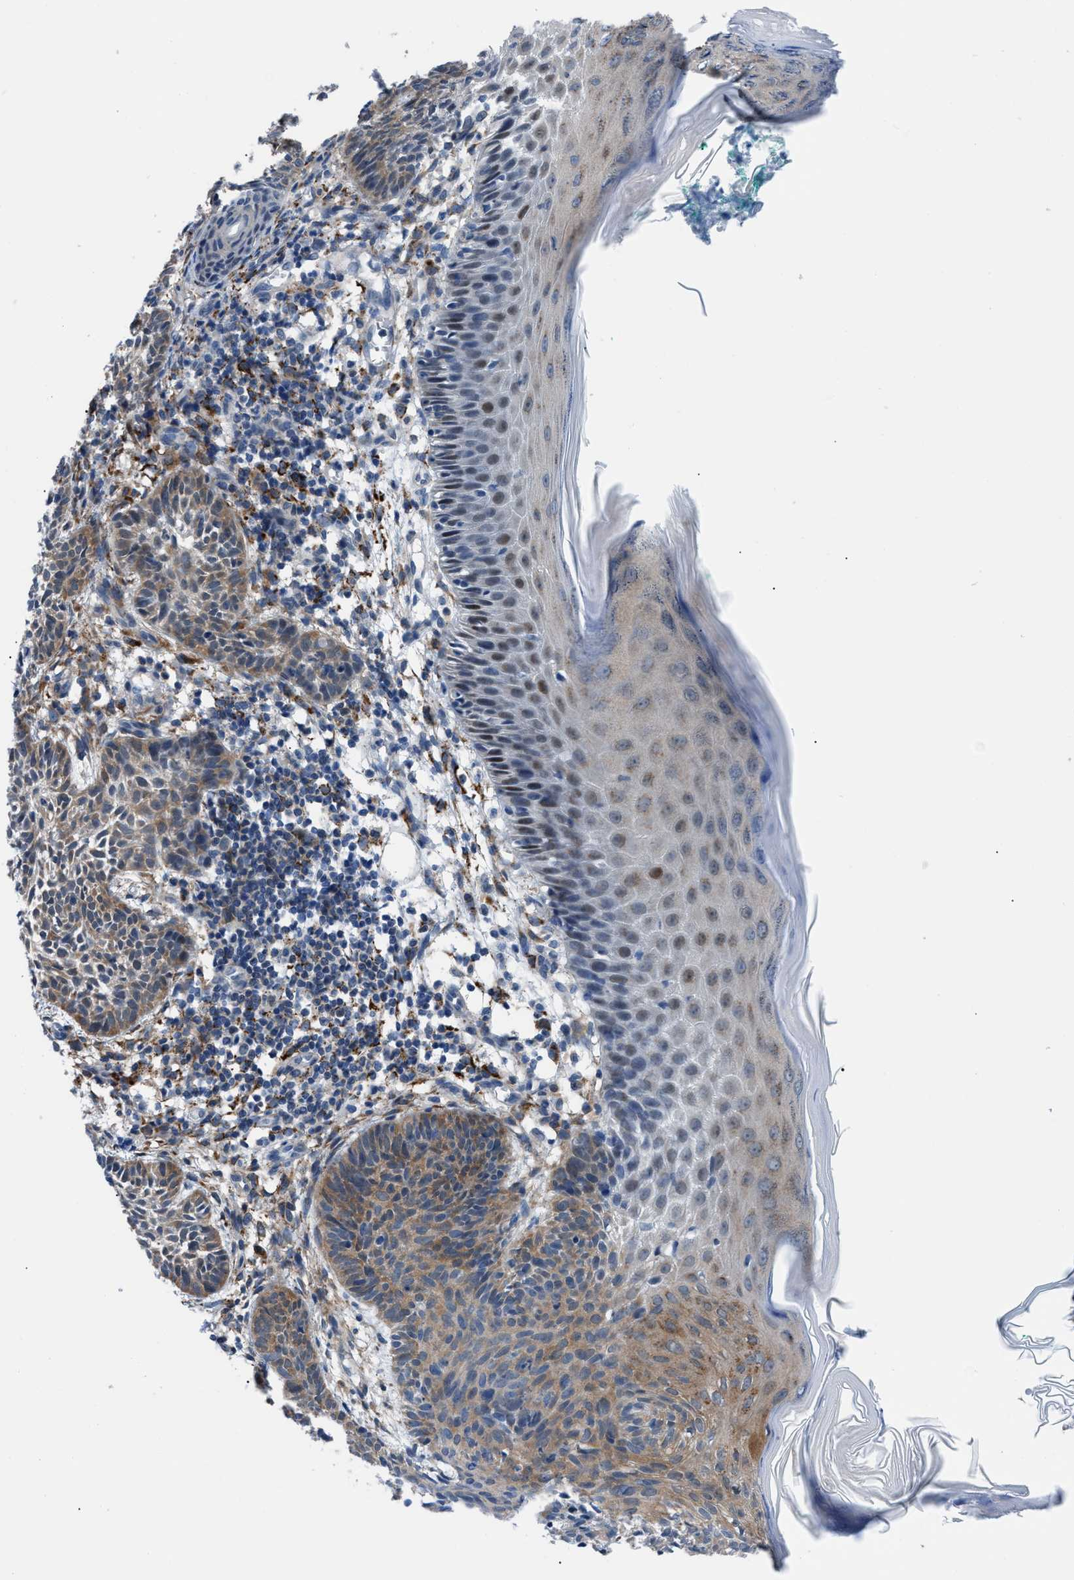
{"staining": {"intensity": "moderate", "quantity": ">75%", "location": "cytoplasmic/membranous"}, "tissue": "skin cancer", "cell_type": "Tumor cells", "image_type": "cancer", "snomed": [{"axis": "morphology", "description": "Basal cell carcinoma"}, {"axis": "topography", "description": "Skin"}], "caption": "A brown stain shows moderate cytoplasmic/membranous positivity of a protein in human basal cell carcinoma (skin) tumor cells. (DAB (3,3'-diaminobenzidine) = brown stain, brightfield microscopy at high magnification).", "gene": "TMEM45B", "patient": {"sex": "male", "age": 60}}